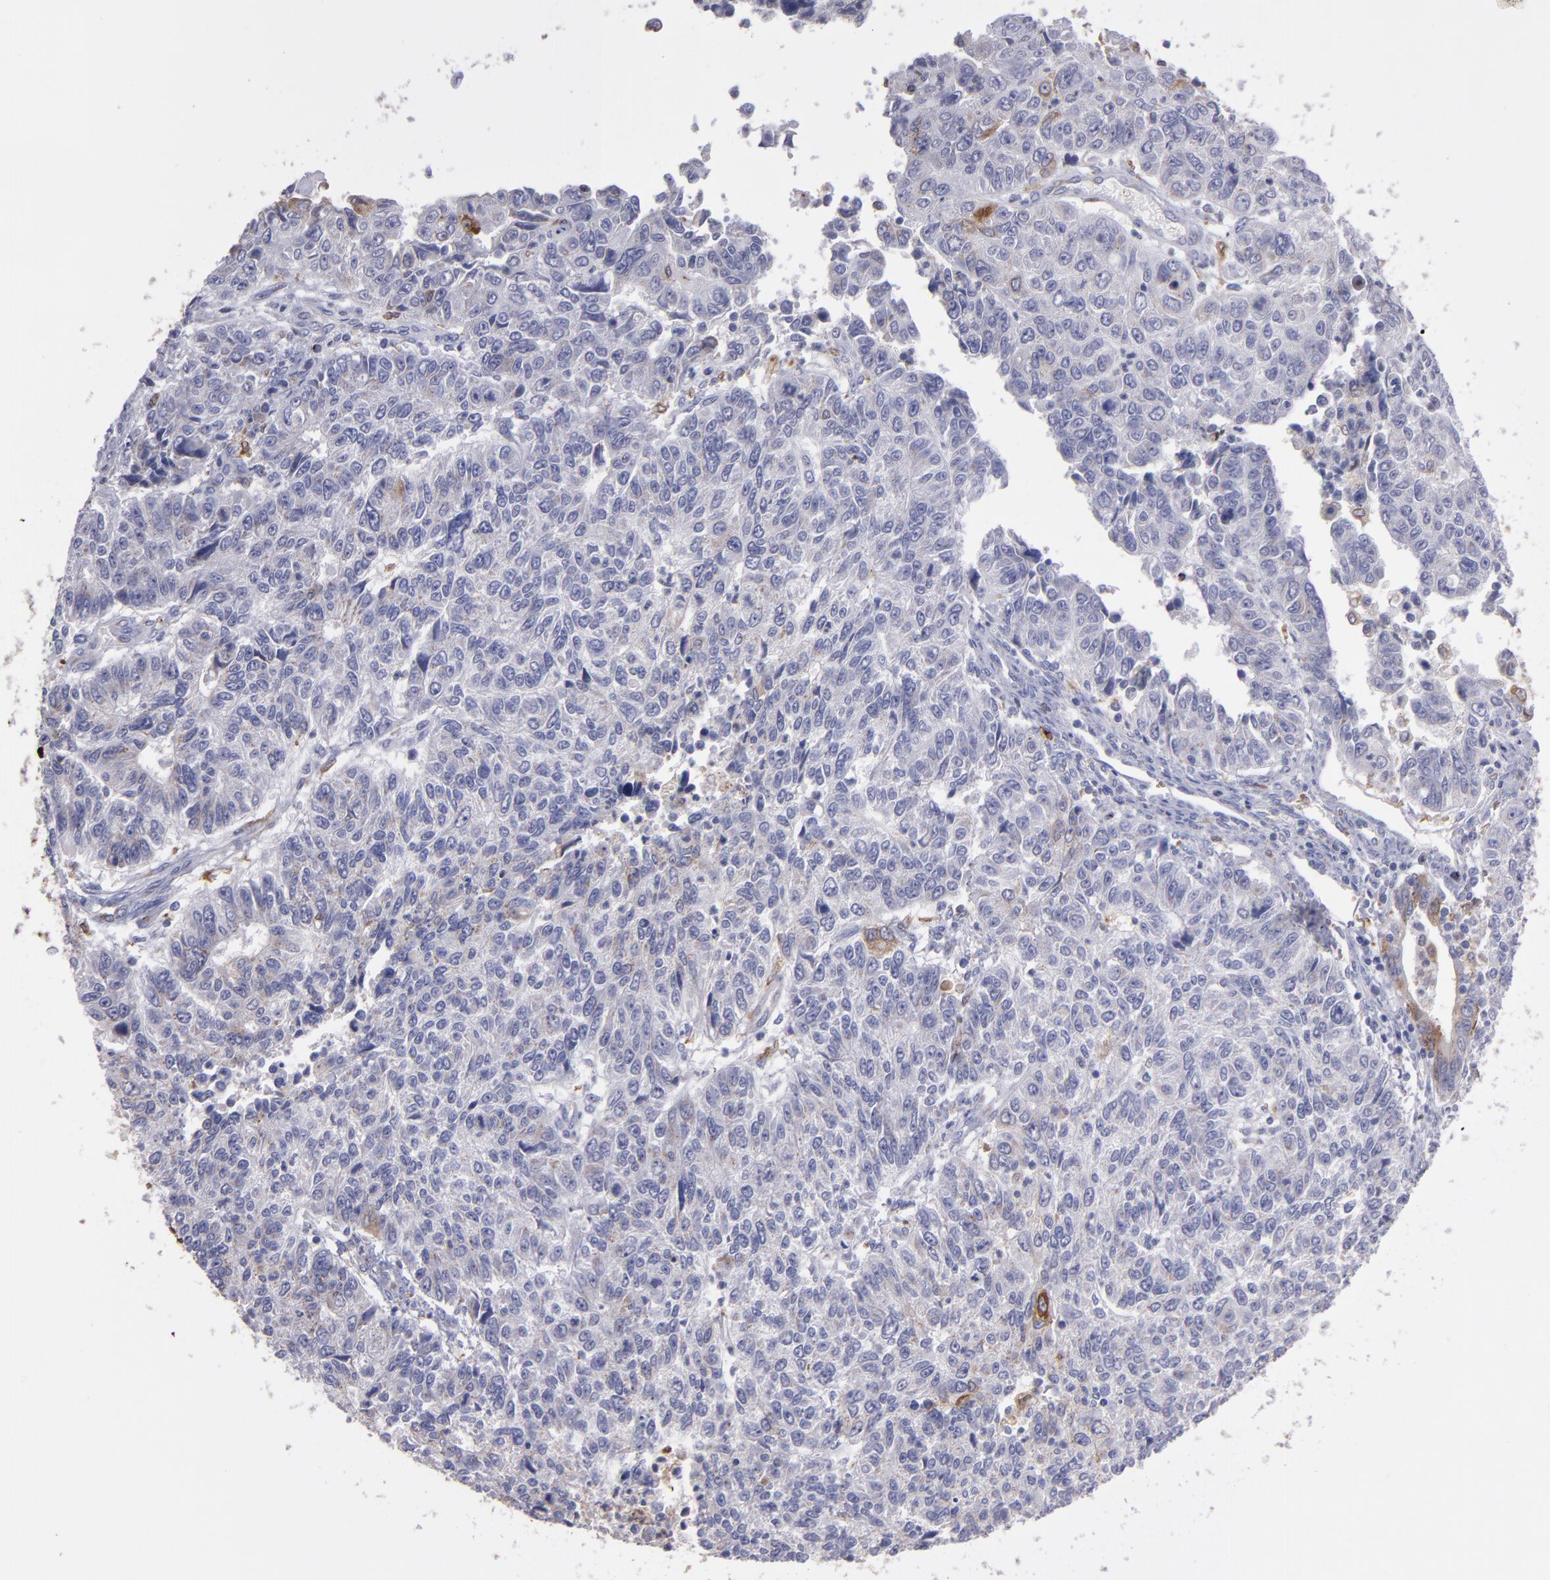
{"staining": {"intensity": "weak", "quantity": "25%-75%", "location": "cytoplasmic/membranous"}, "tissue": "endometrial cancer", "cell_type": "Tumor cells", "image_type": "cancer", "snomed": [{"axis": "morphology", "description": "Adenocarcinoma, NOS"}, {"axis": "topography", "description": "Endometrium"}], "caption": "This is an image of immunohistochemistry staining of endometrial cancer, which shows weak expression in the cytoplasmic/membranous of tumor cells.", "gene": "PTGS1", "patient": {"sex": "female", "age": 42}}